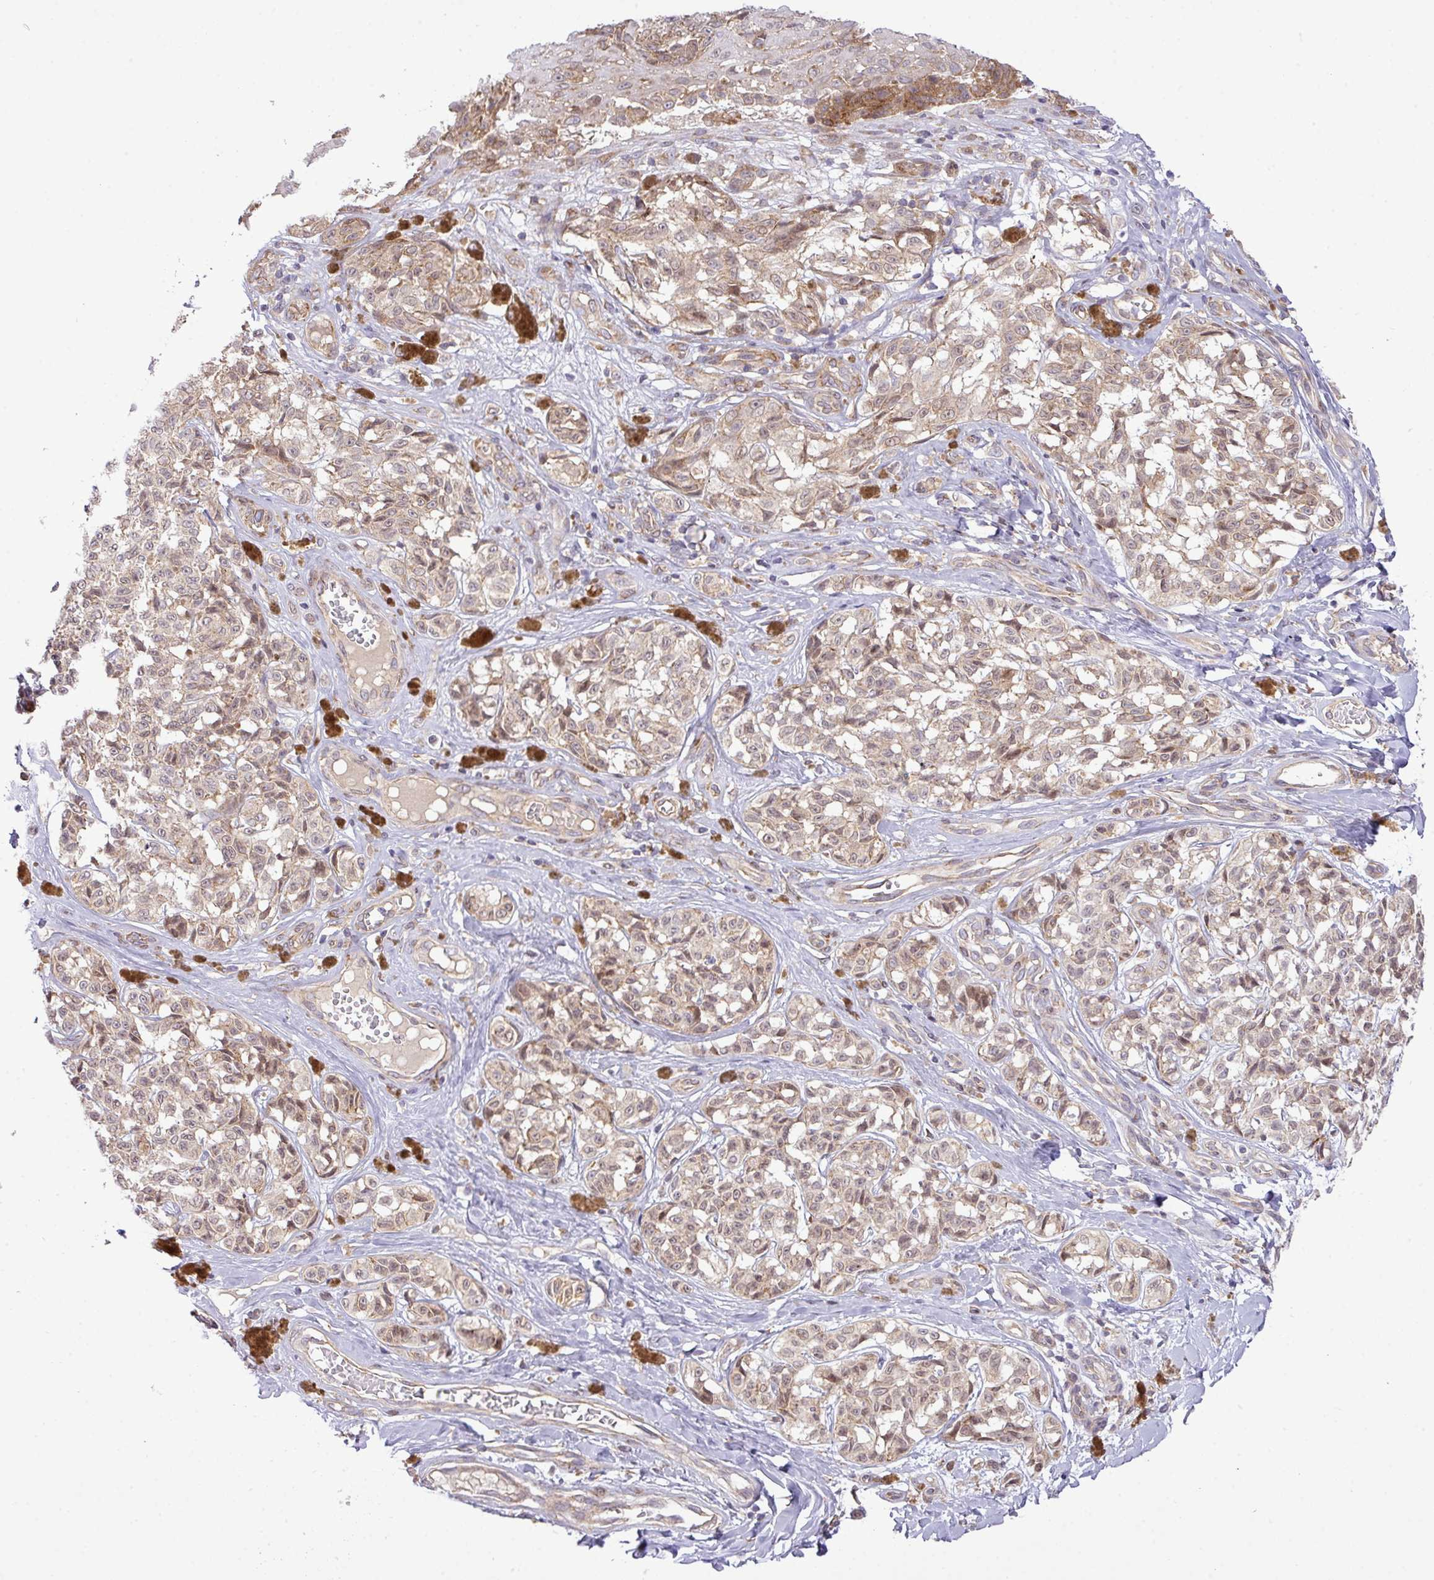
{"staining": {"intensity": "weak", "quantity": ">75%", "location": "cytoplasmic/membranous"}, "tissue": "melanoma", "cell_type": "Tumor cells", "image_type": "cancer", "snomed": [{"axis": "morphology", "description": "Malignant melanoma, NOS"}, {"axis": "topography", "description": "Skin"}], "caption": "Weak cytoplasmic/membranous protein positivity is identified in about >75% of tumor cells in melanoma.", "gene": "FAM222B", "patient": {"sex": "female", "age": 65}}